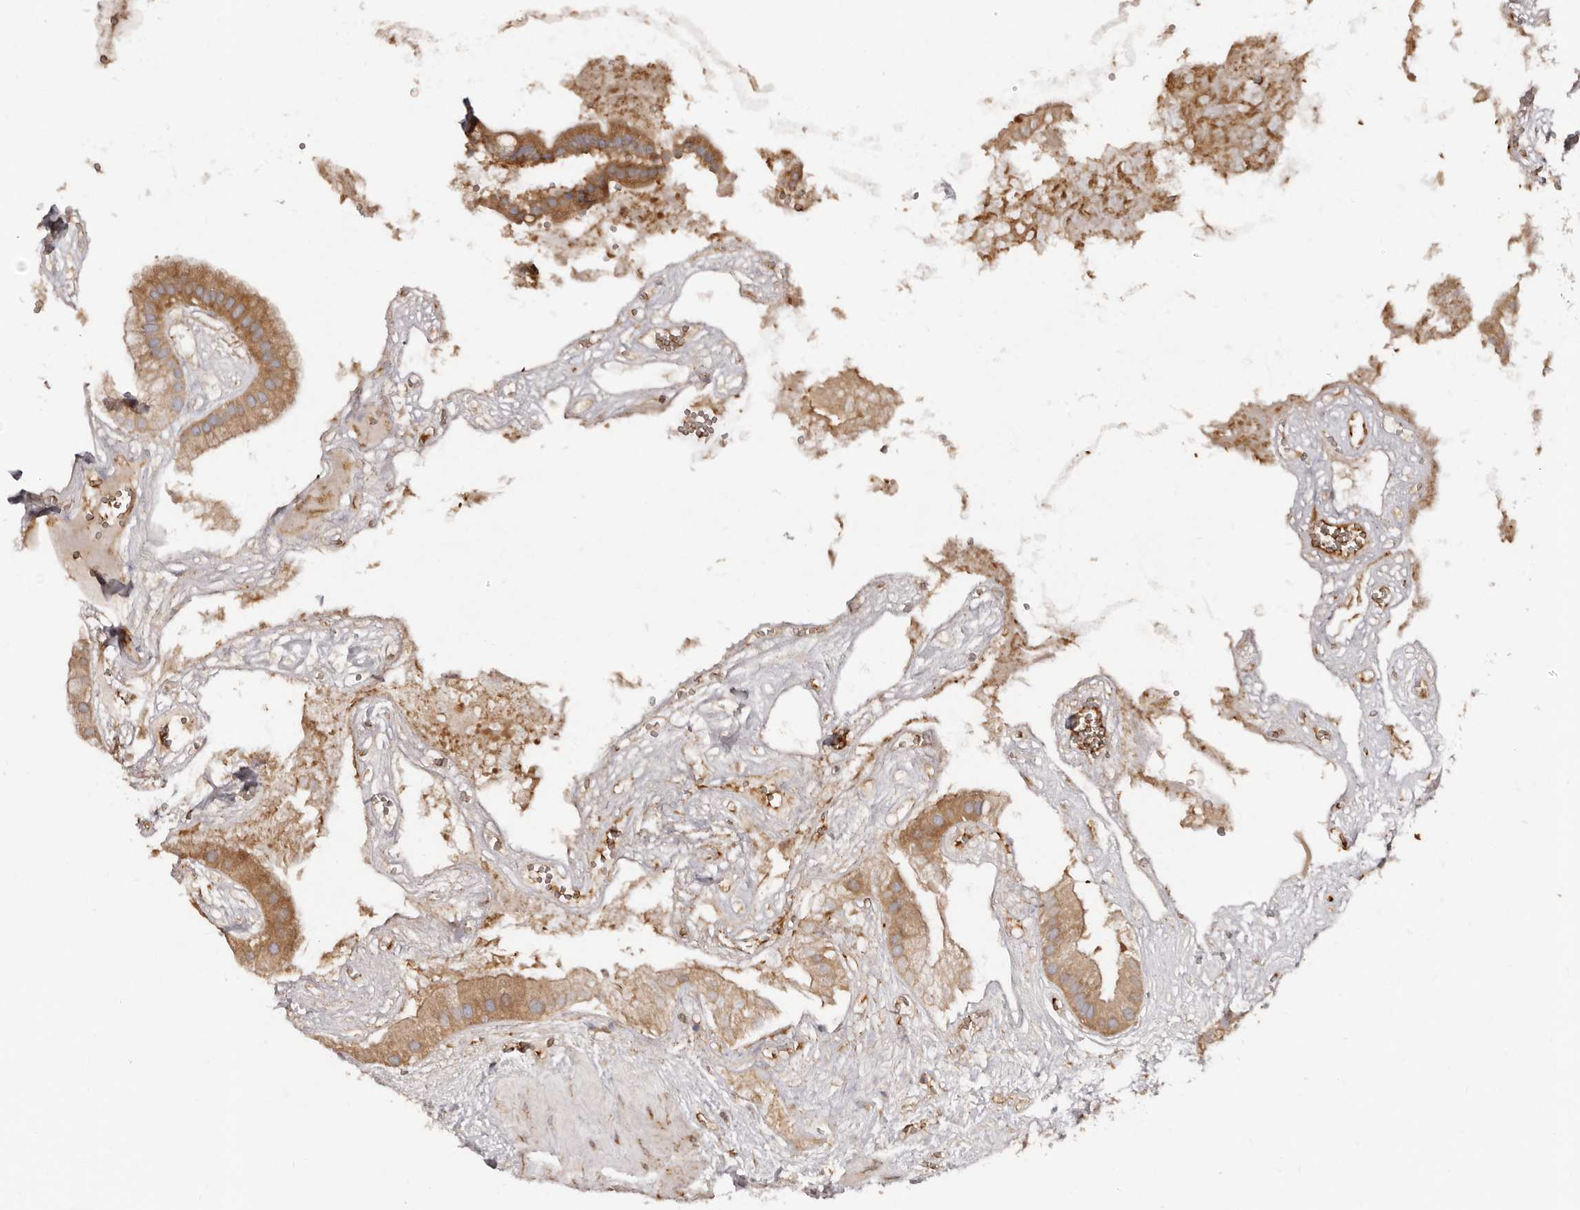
{"staining": {"intensity": "strong", "quantity": ">75%", "location": "cytoplasmic/membranous"}, "tissue": "gallbladder", "cell_type": "Glandular cells", "image_type": "normal", "snomed": [{"axis": "morphology", "description": "Normal tissue, NOS"}, {"axis": "topography", "description": "Gallbladder"}], "caption": "This image shows benign gallbladder stained with IHC to label a protein in brown. The cytoplasmic/membranous of glandular cells show strong positivity for the protein. Nuclei are counter-stained blue.", "gene": "RPS6", "patient": {"sex": "male", "age": 55}}